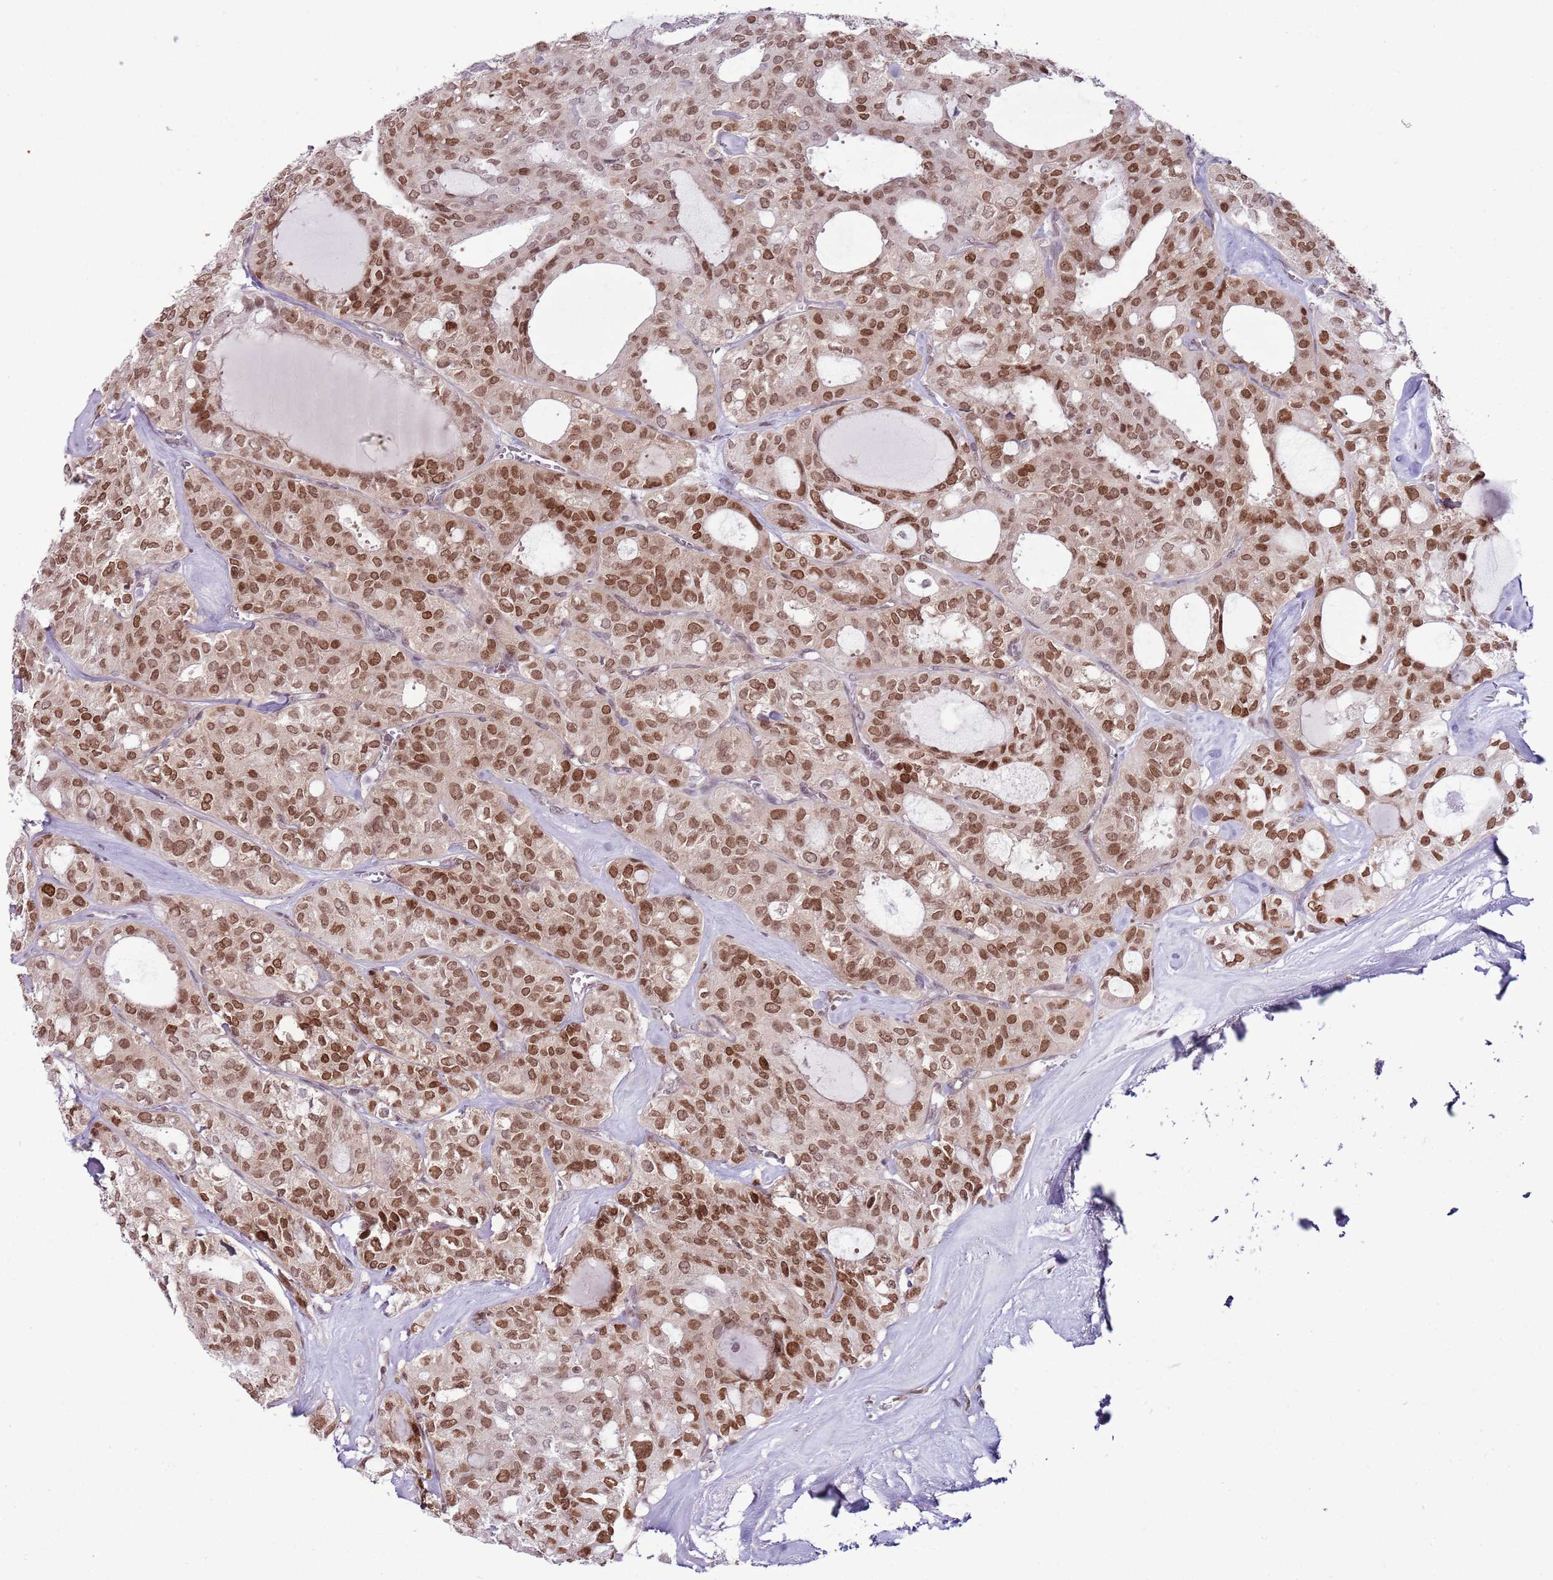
{"staining": {"intensity": "moderate", "quantity": ">75%", "location": "nuclear"}, "tissue": "thyroid cancer", "cell_type": "Tumor cells", "image_type": "cancer", "snomed": [{"axis": "morphology", "description": "Follicular adenoma carcinoma, NOS"}, {"axis": "topography", "description": "Thyroid gland"}], "caption": "This is a micrograph of immunohistochemistry (IHC) staining of follicular adenoma carcinoma (thyroid), which shows moderate staining in the nuclear of tumor cells.", "gene": "SELENOH", "patient": {"sex": "male", "age": 75}}